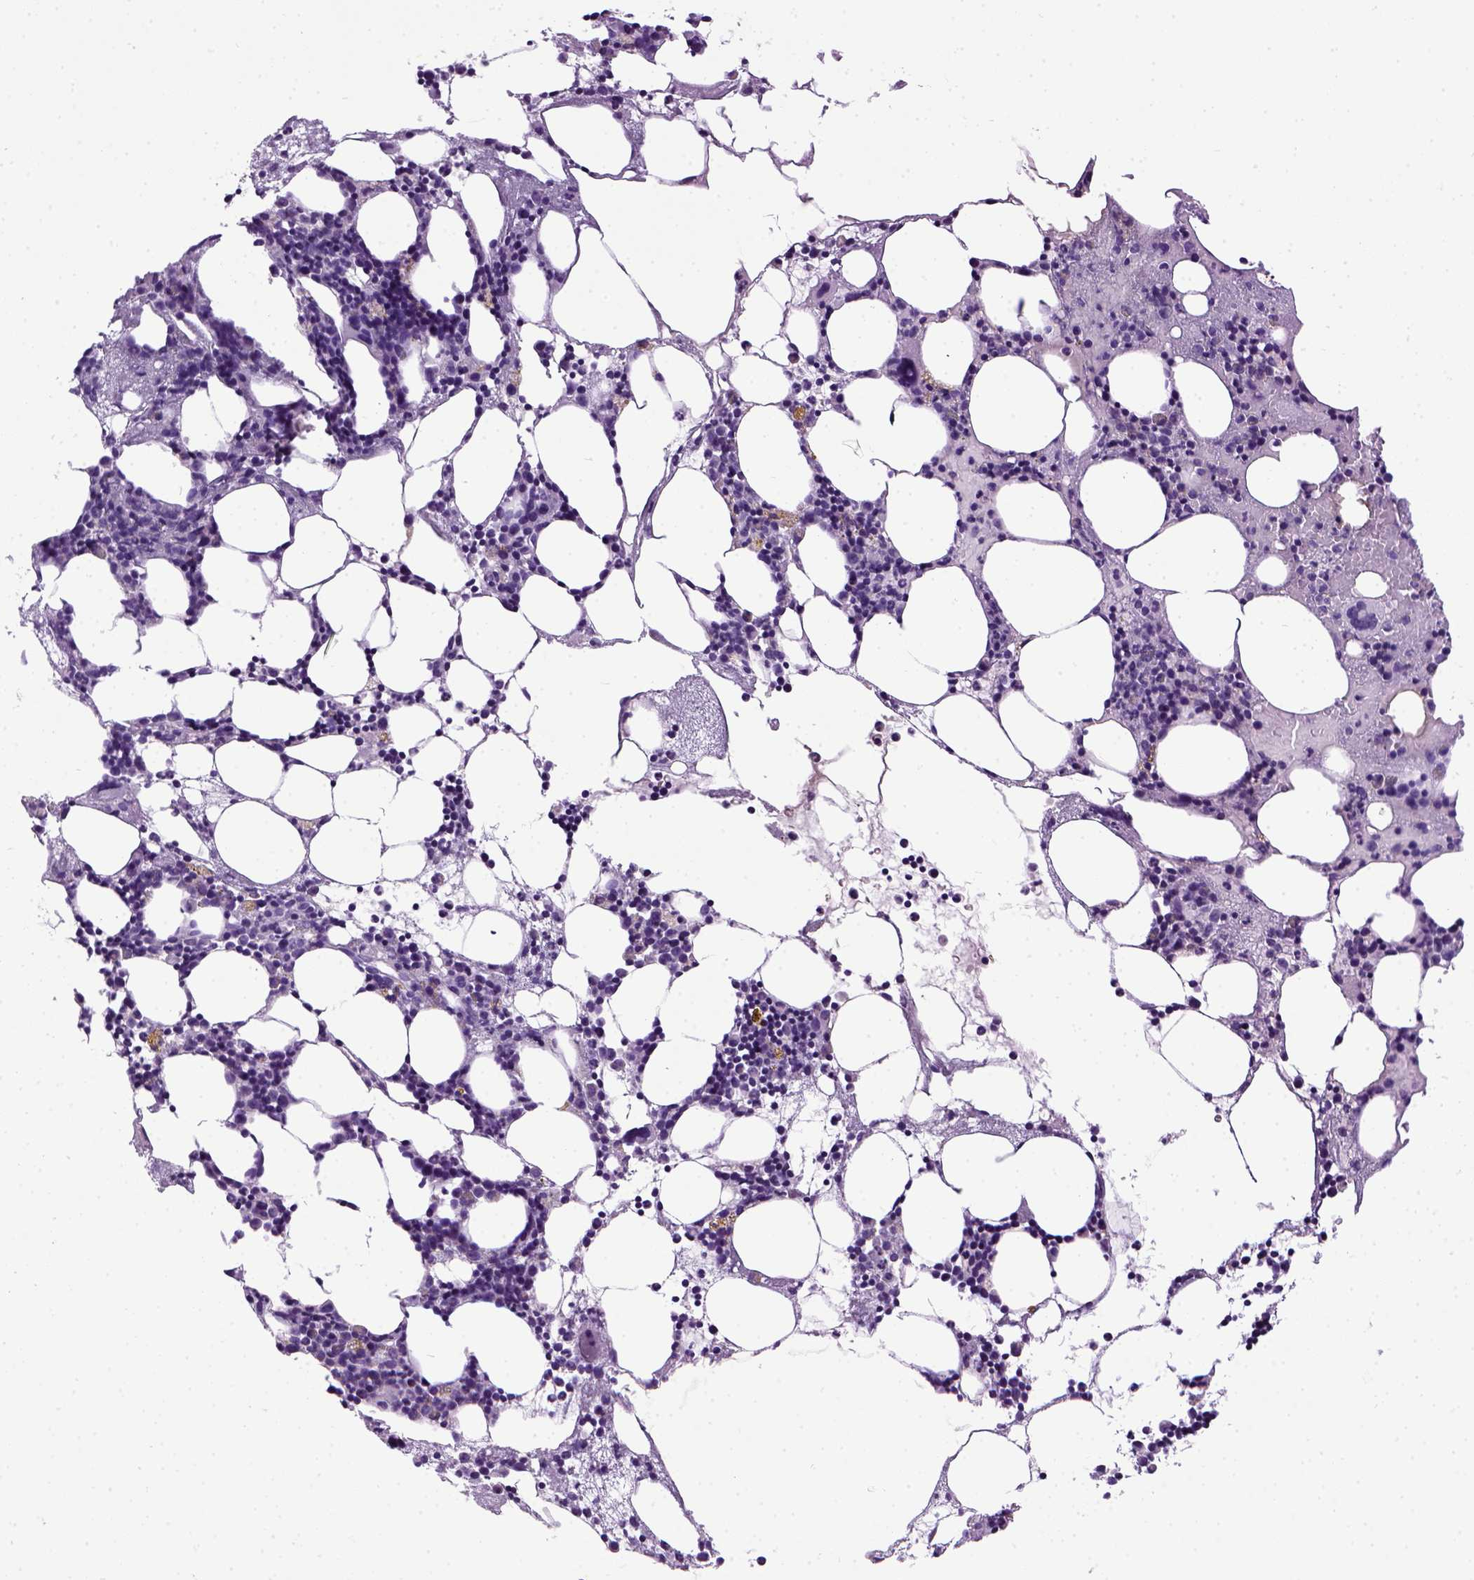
{"staining": {"intensity": "negative", "quantity": "none", "location": "none"}, "tissue": "bone marrow", "cell_type": "Hematopoietic cells", "image_type": "normal", "snomed": [{"axis": "morphology", "description": "Normal tissue, NOS"}, {"axis": "topography", "description": "Bone marrow"}], "caption": "This histopathology image is of normal bone marrow stained with immunohistochemistry (IHC) to label a protein in brown with the nuclei are counter-stained blue. There is no staining in hematopoietic cells. (Stains: DAB IHC with hematoxylin counter stain, Microscopy: brightfield microscopy at high magnification).", "gene": "CDH1", "patient": {"sex": "male", "age": 54}}